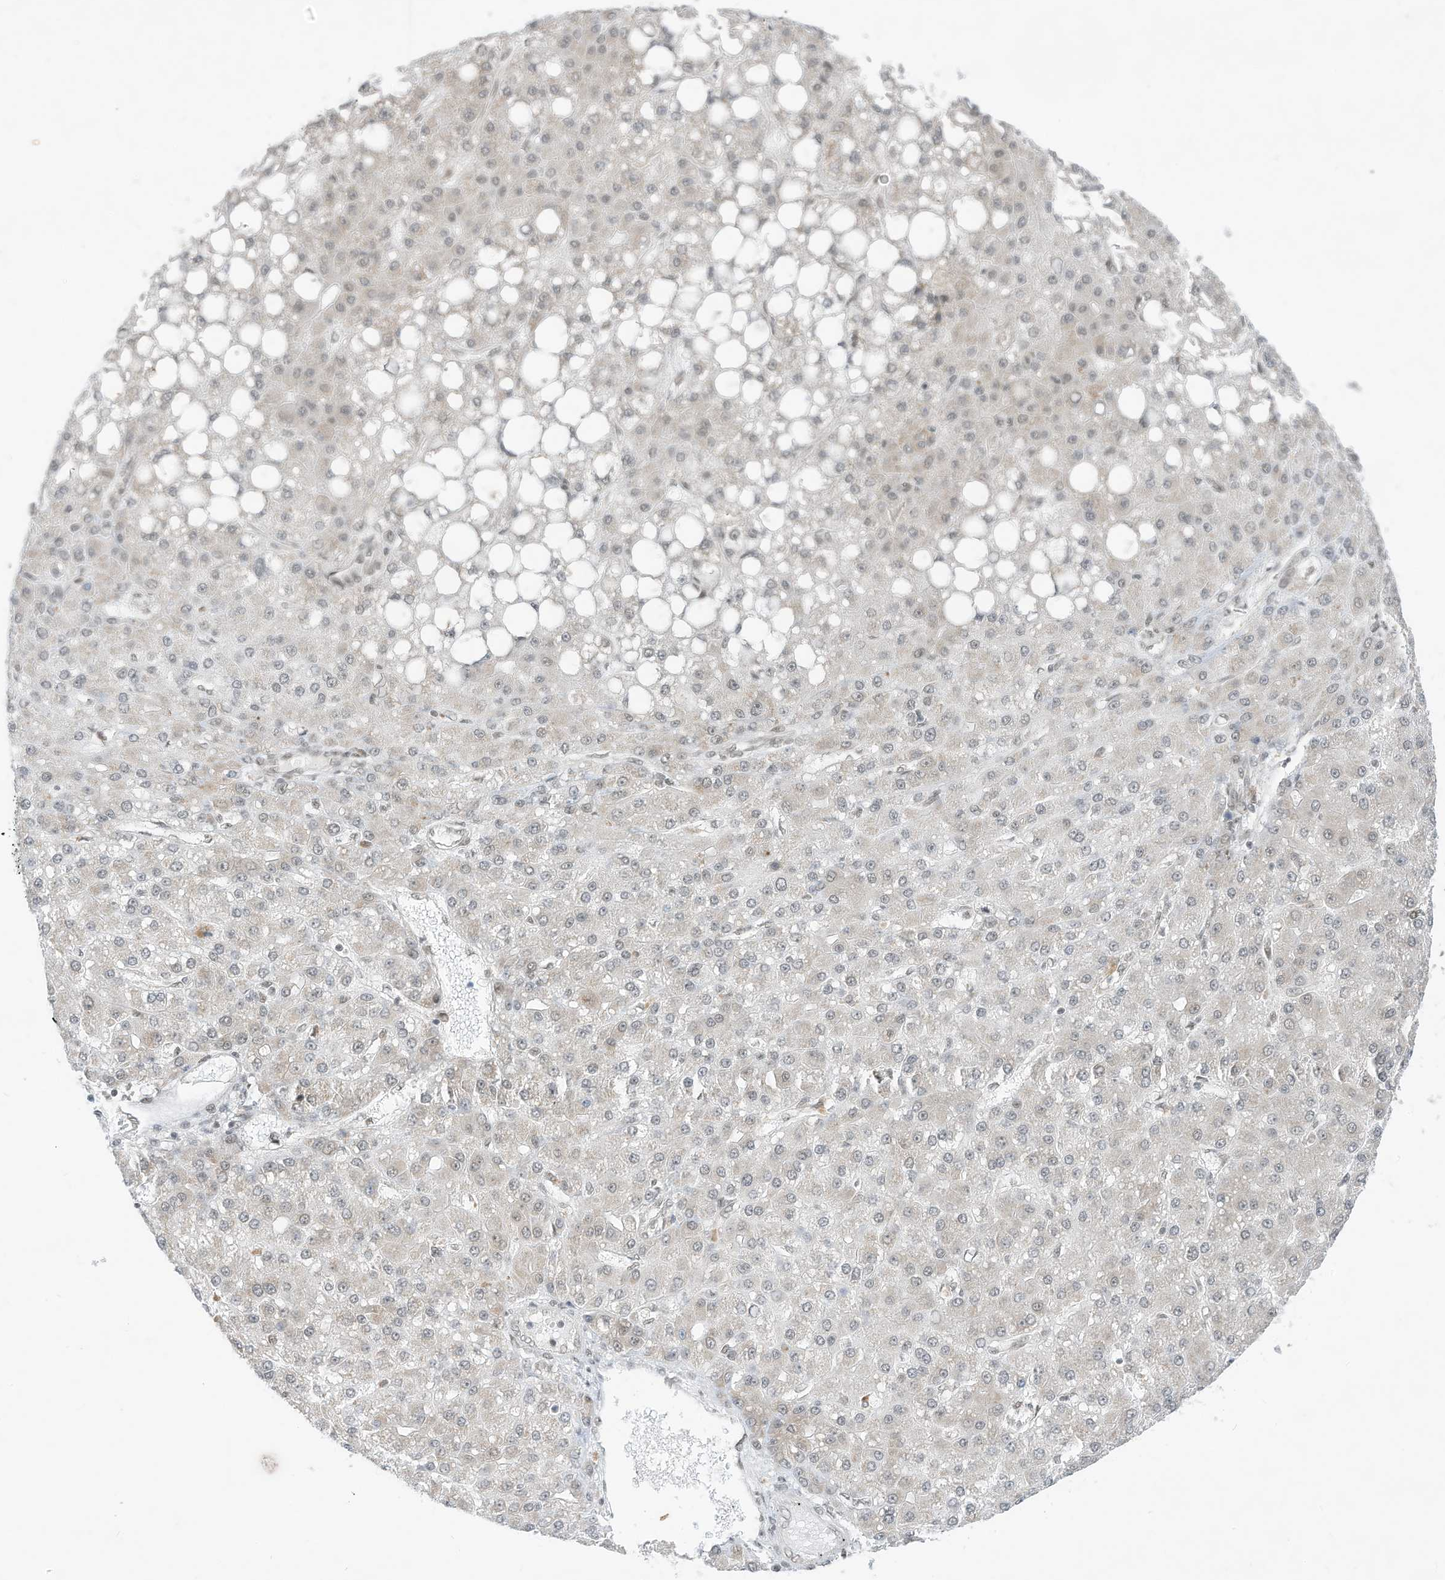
{"staining": {"intensity": "negative", "quantity": "none", "location": "none"}, "tissue": "liver cancer", "cell_type": "Tumor cells", "image_type": "cancer", "snomed": [{"axis": "morphology", "description": "Carcinoma, Hepatocellular, NOS"}, {"axis": "topography", "description": "Liver"}], "caption": "Immunohistochemistry (IHC) of liver hepatocellular carcinoma reveals no staining in tumor cells. Nuclei are stained in blue.", "gene": "AURKAIP1", "patient": {"sex": "male", "age": 67}}